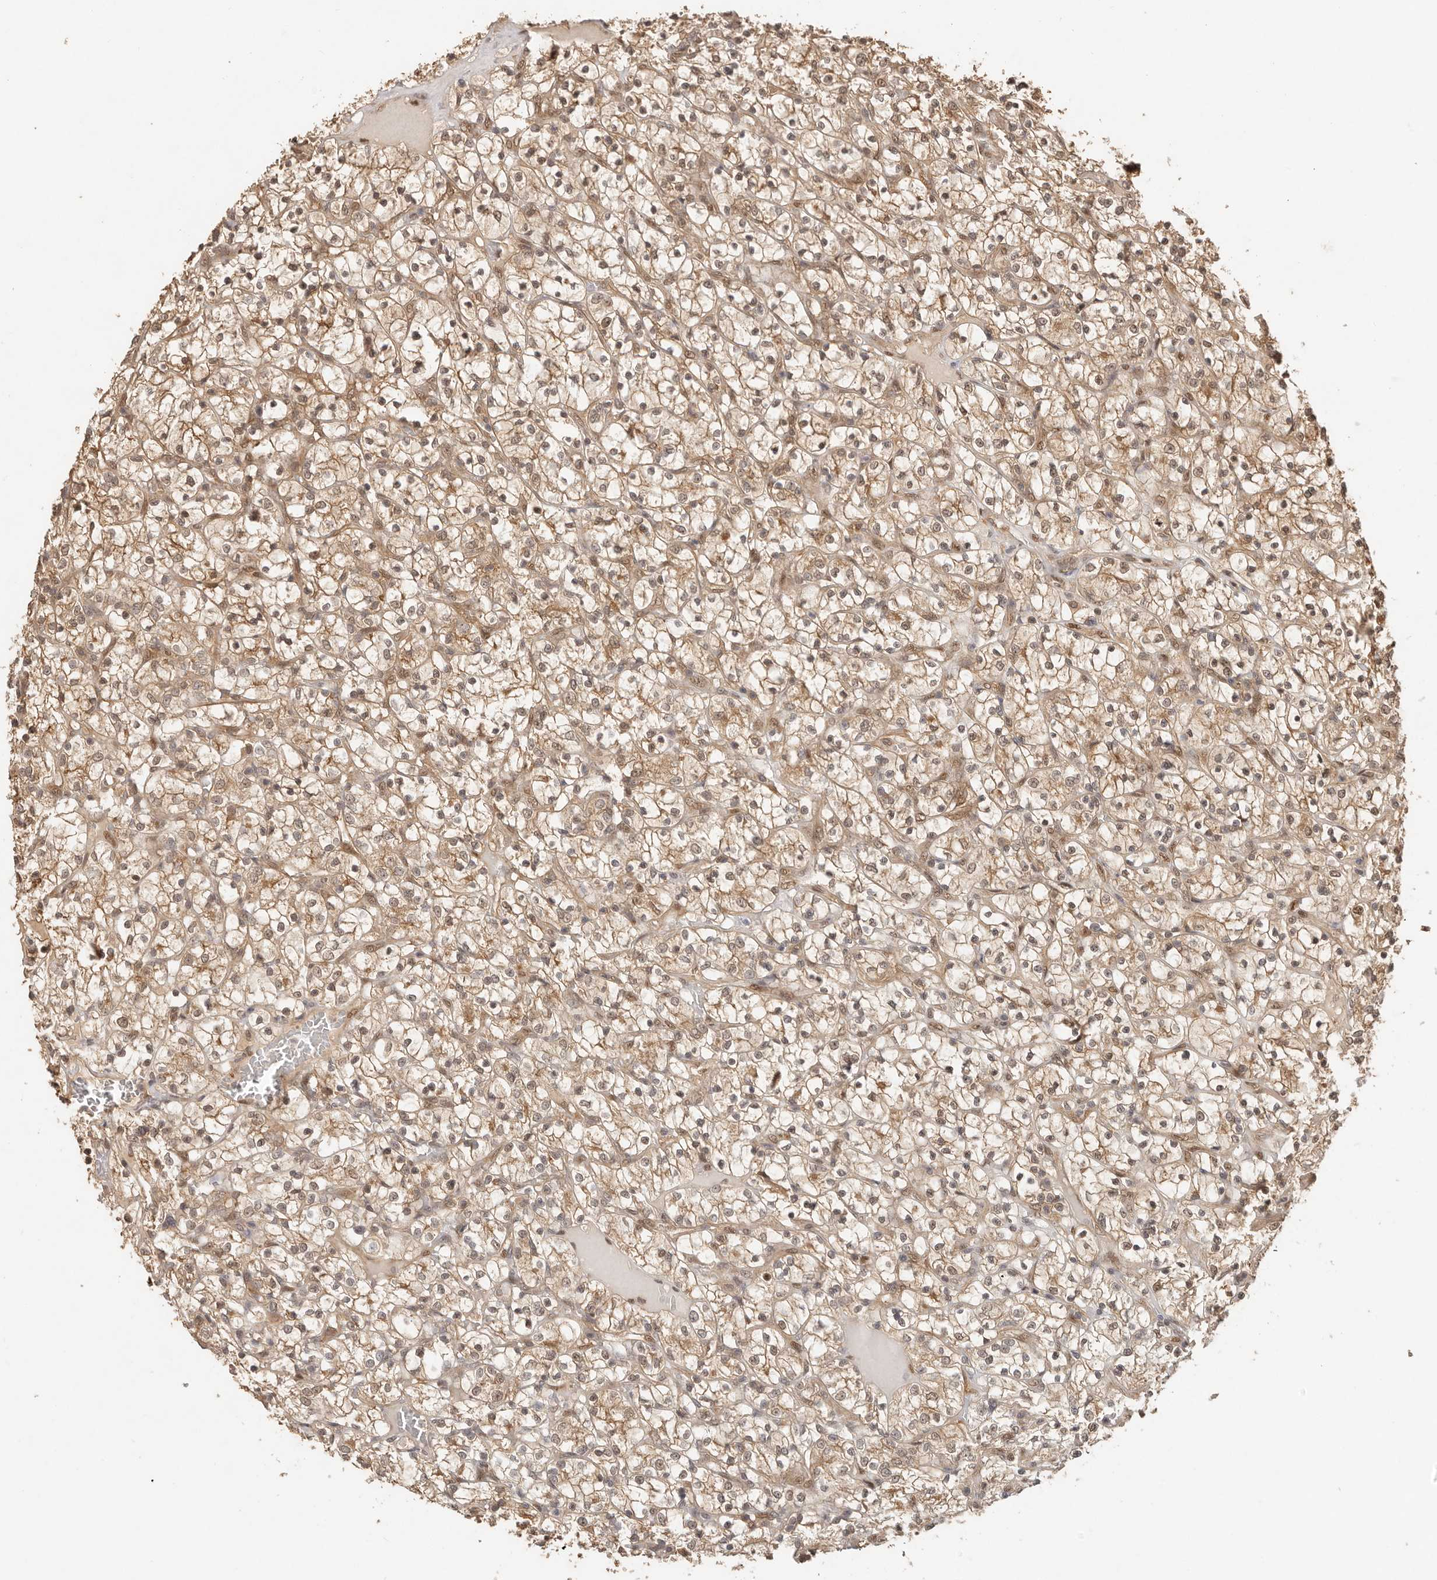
{"staining": {"intensity": "moderate", "quantity": ">75%", "location": "cytoplasmic/membranous"}, "tissue": "renal cancer", "cell_type": "Tumor cells", "image_type": "cancer", "snomed": [{"axis": "morphology", "description": "Adenocarcinoma, NOS"}, {"axis": "topography", "description": "Kidney"}], "caption": "IHC (DAB (3,3'-diaminobenzidine)) staining of renal cancer shows moderate cytoplasmic/membranous protein positivity in approximately >75% of tumor cells.", "gene": "PSMA5", "patient": {"sex": "female", "age": 69}}